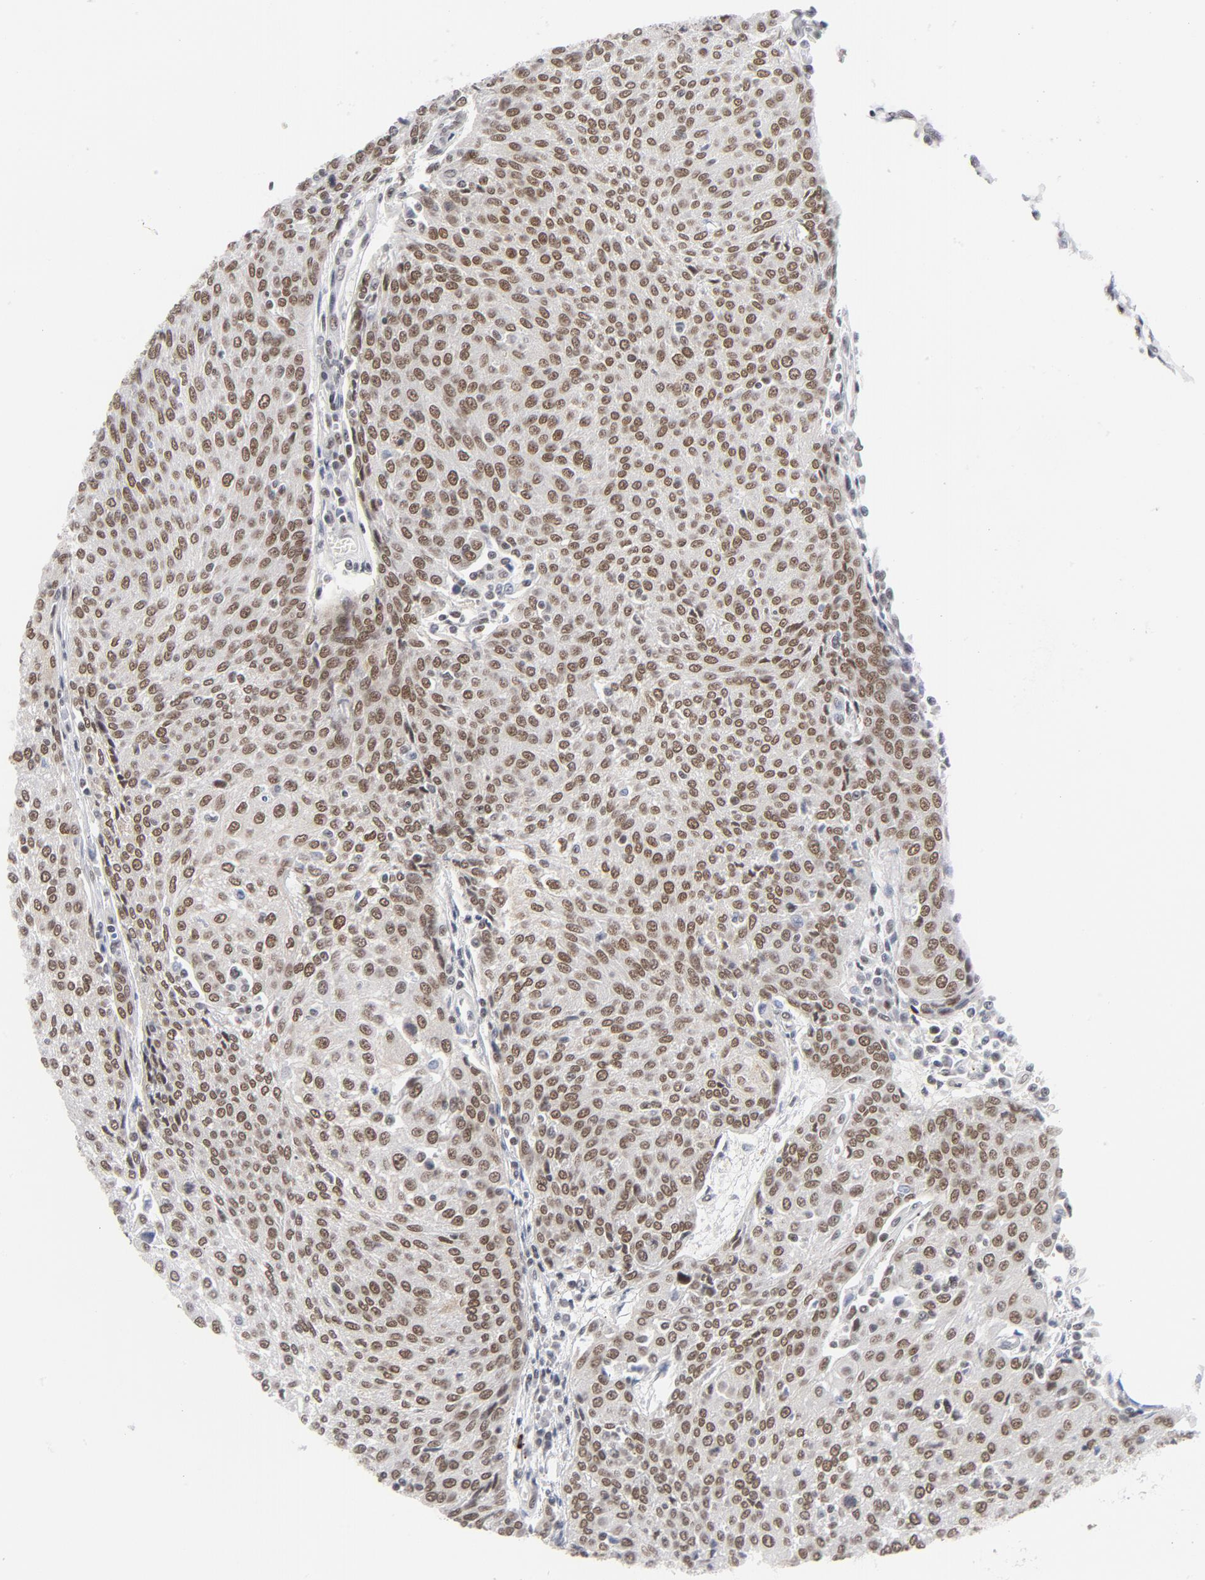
{"staining": {"intensity": "strong", "quantity": ">75%", "location": "nuclear"}, "tissue": "urothelial cancer", "cell_type": "Tumor cells", "image_type": "cancer", "snomed": [{"axis": "morphology", "description": "Urothelial carcinoma, High grade"}, {"axis": "topography", "description": "Urinary bladder"}], "caption": "There is high levels of strong nuclear staining in tumor cells of urothelial carcinoma (high-grade), as demonstrated by immunohistochemical staining (brown color).", "gene": "BAP1", "patient": {"sex": "female", "age": 85}}